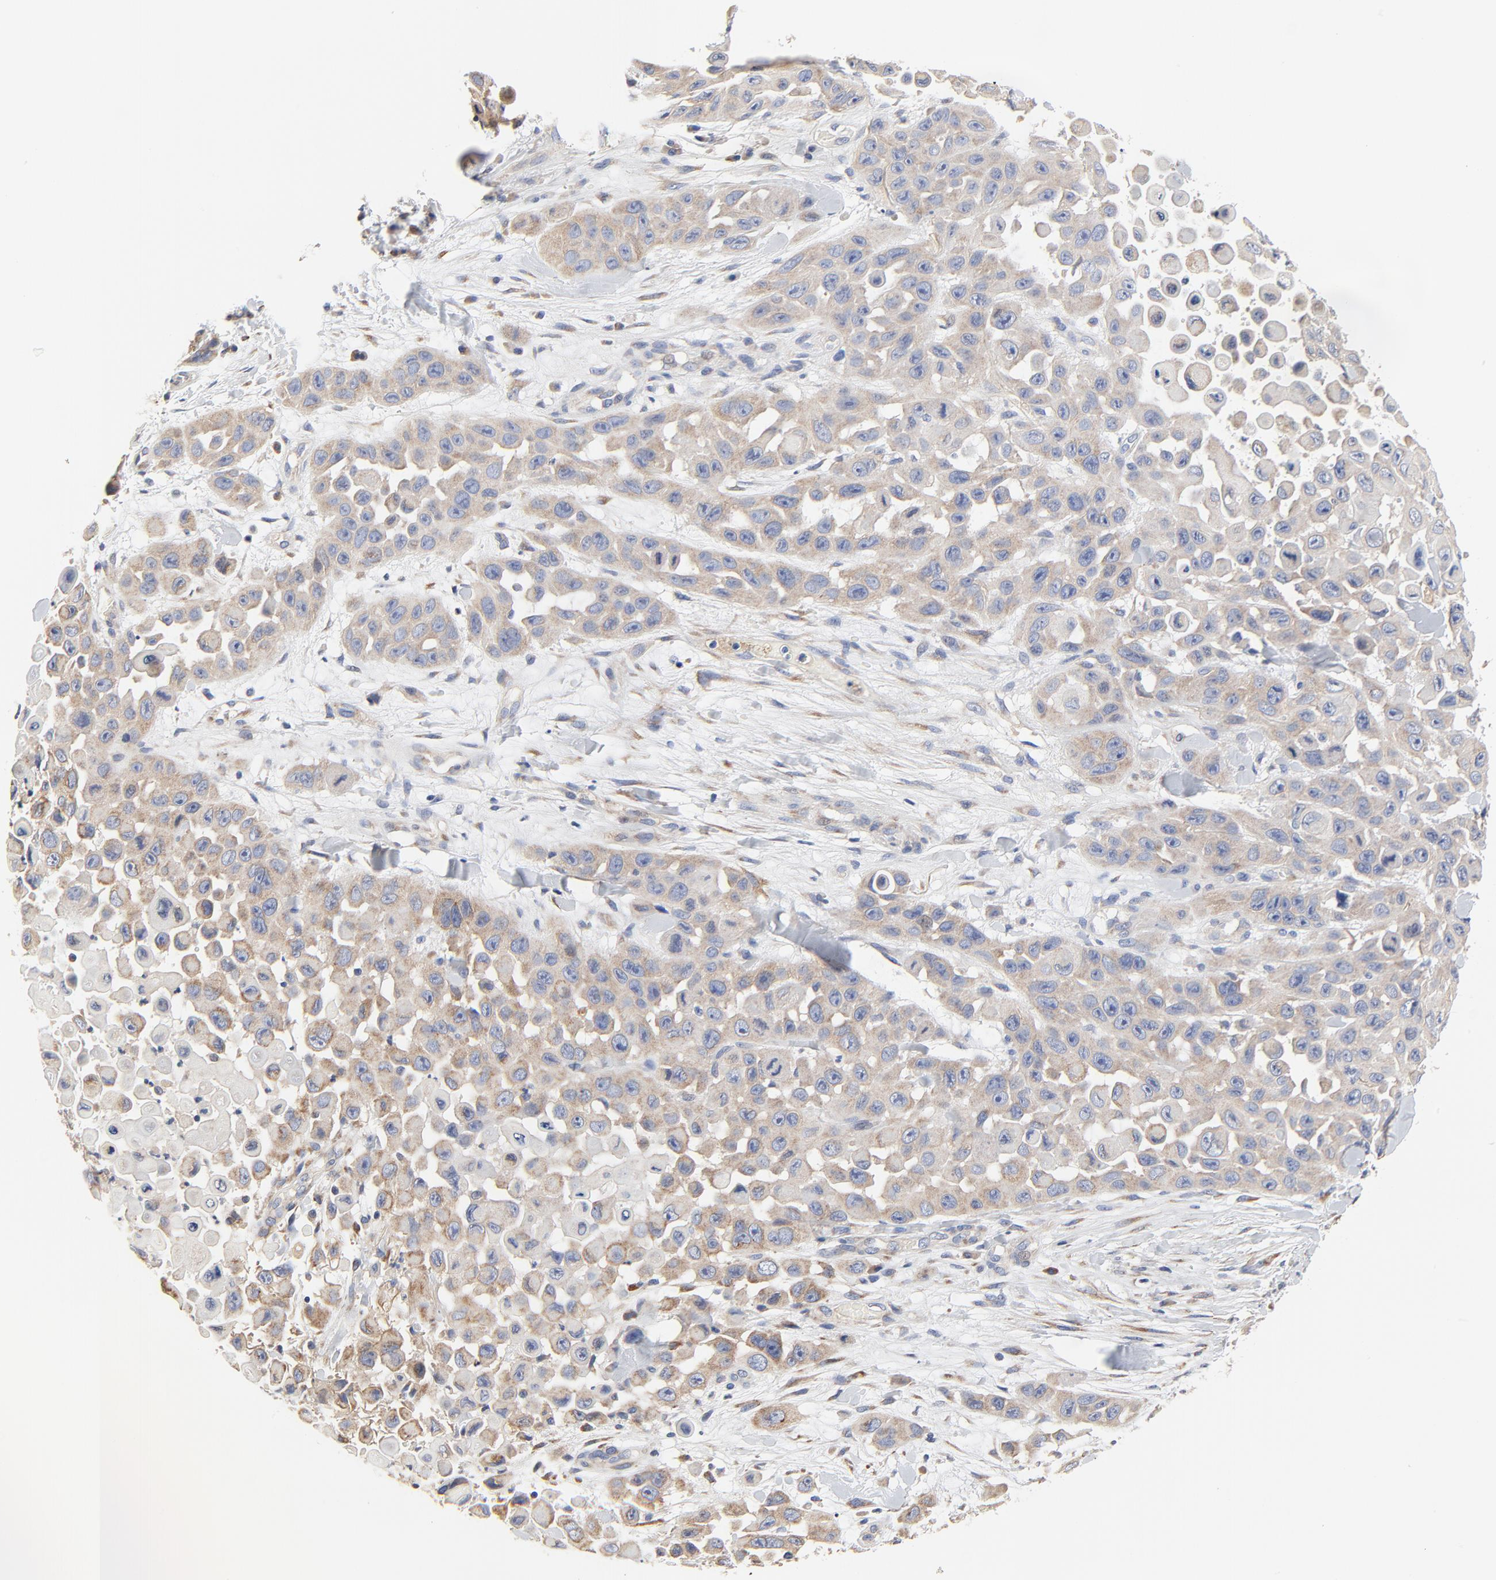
{"staining": {"intensity": "weak", "quantity": ">75%", "location": "cytoplasmic/membranous"}, "tissue": "skin cancer", "cell_type": "Tumor cells", "image_type": "cancer", "snomed": [{"axis": "morphology", "description": "Squamous cell carcinoma, NOS"}, {"axis": "topography", "description": "Skin"}], "caption": "This photomicrograph exhibits immunohistochemistry (IHC) staining of skin cancer, with low weak cytoplasmic/membranous expression in approximately >75% of tumor cells.", "gene": "VAV2", "patient": {"sex": "male", "age": 81}}